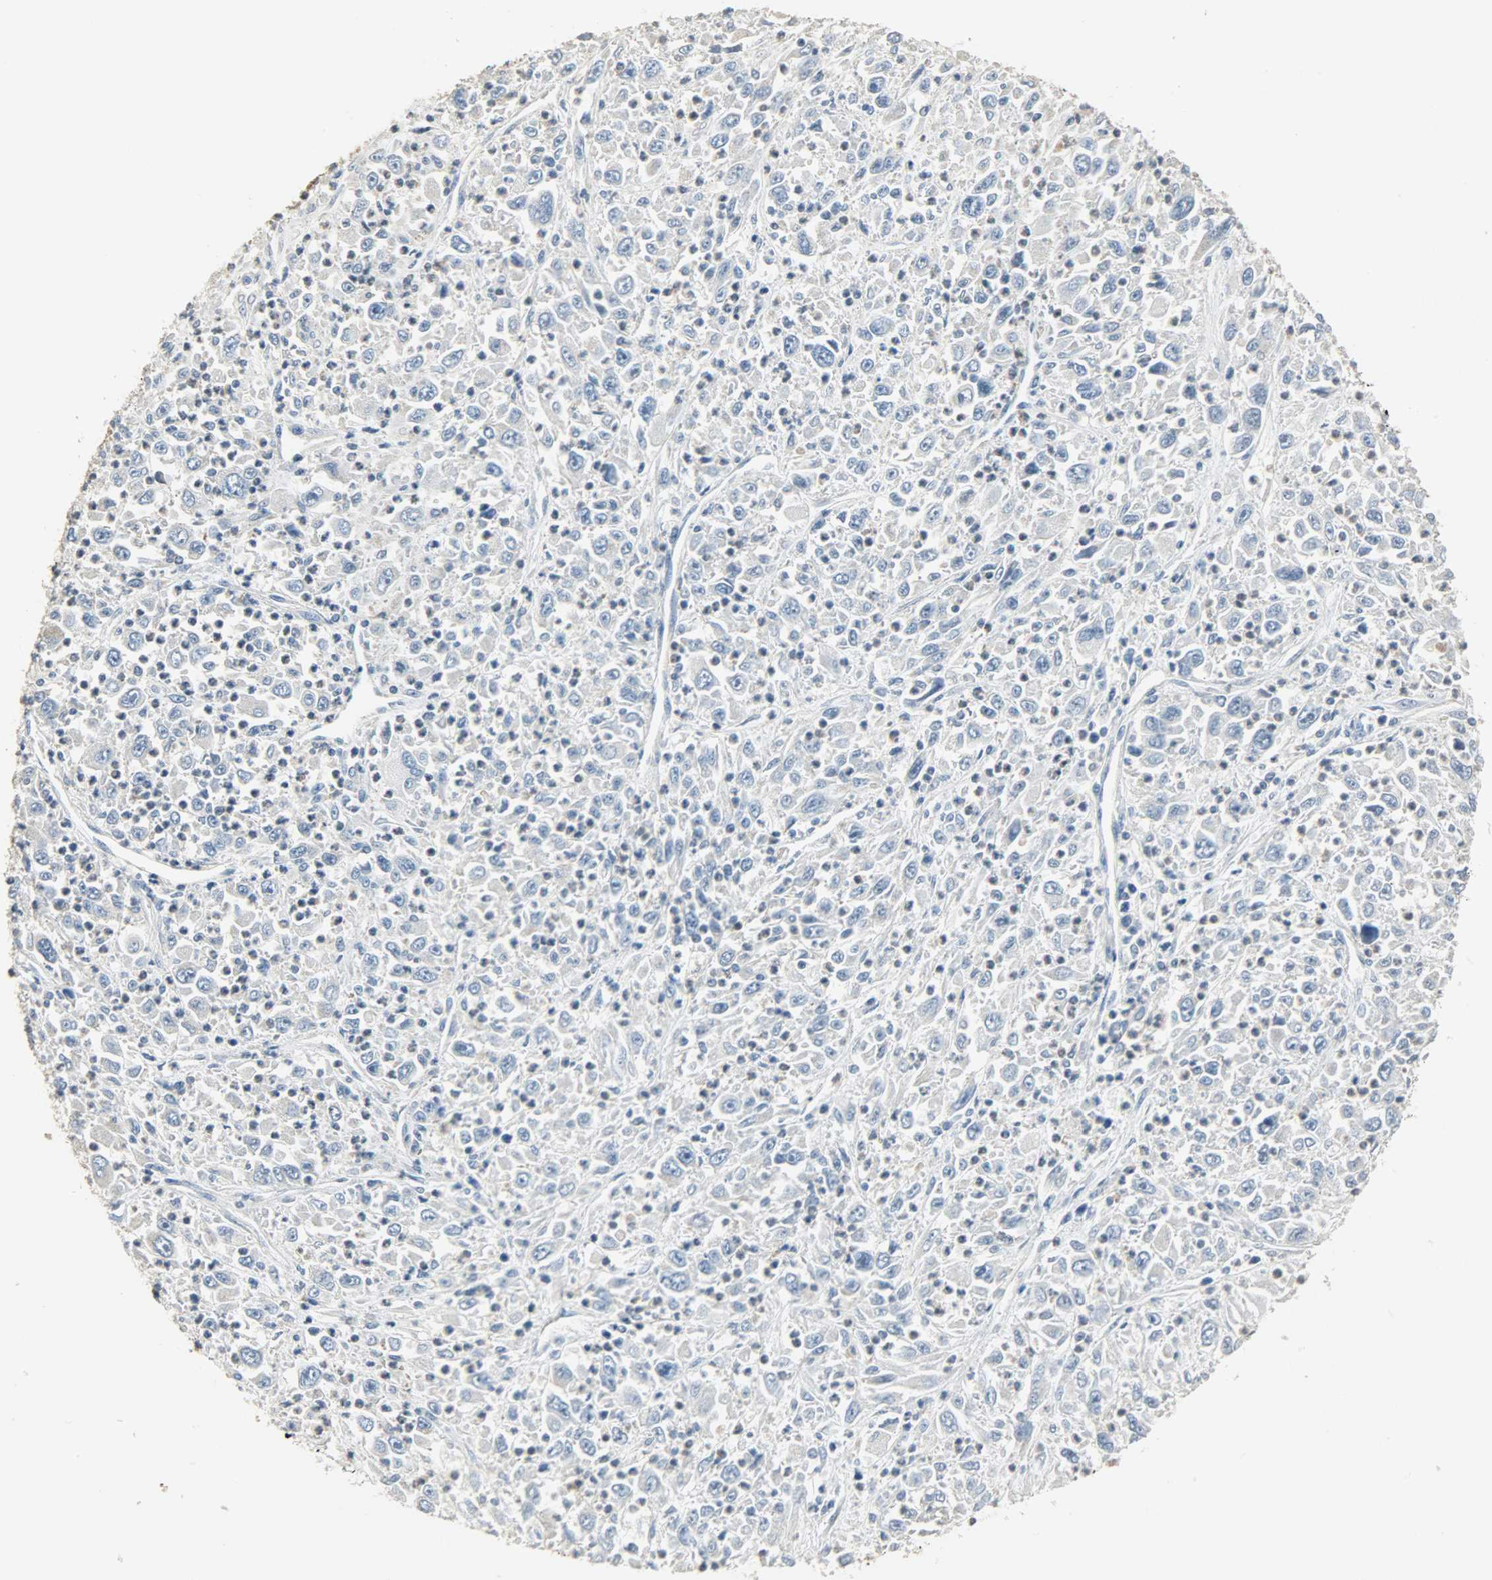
{"staining": {"intensity": "moderate", "quantity": ">75%", "location": "cytoplasmic/membranous"}, "tissue": "melanoma", "cell_type": "Tumor cells", "image_type": "cancer", "snomed": [{"axis": "morphology", "description": "Malignant melanoma, Metastatic site"}, {"axis": "topography", "description": "Skin"}], "caption": "Immunohistochemistry (IHC) histopathology image of neoplastic tissue: melanoma stained using immunohistochemistry displays medium levels of moderate protein expression localized specifically in the cytoplasmic/membranous of tumor cells, appearing as a cytoplasmic/membranous brown color.", "gene": "DNAJA4", "patient": {"sex": "female", "age": 56}}